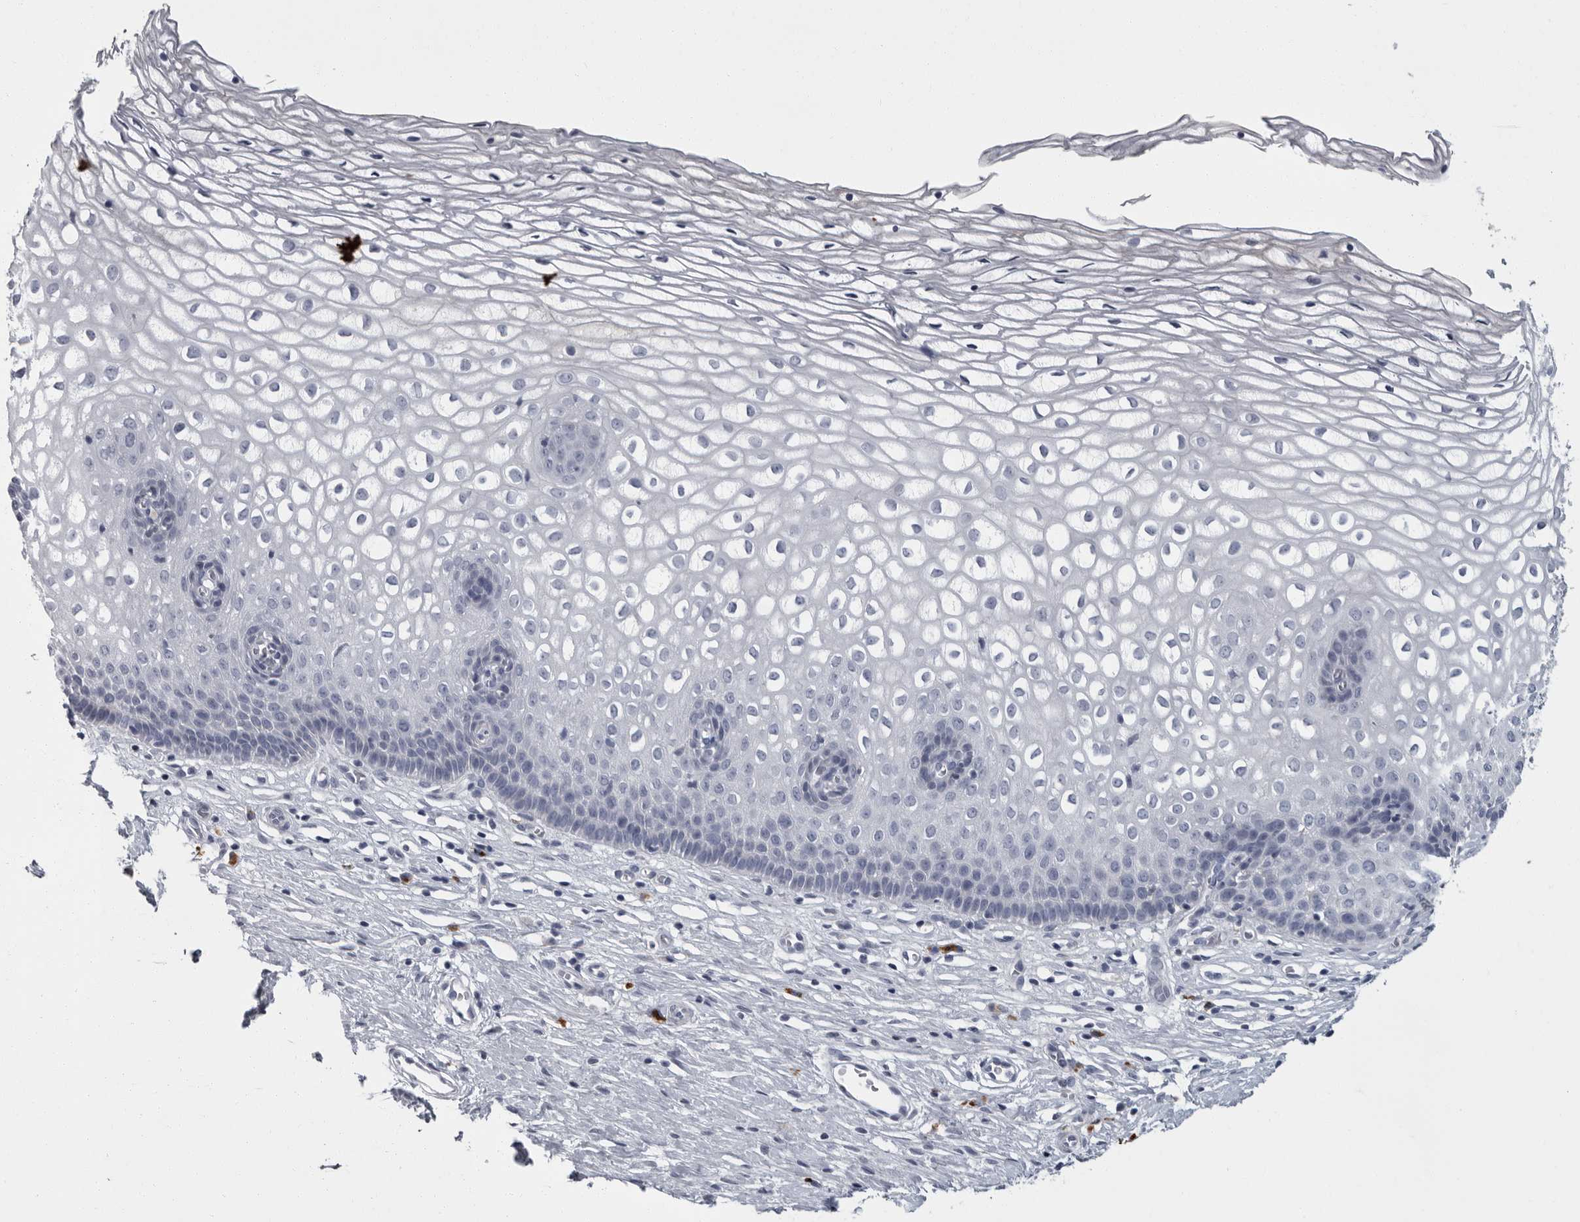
{"staining": {"intensity": "weak", "quantity": ">75%", "location": "cytoplasmic/membranous"}, "tissue": "cervix", "cell_type": "Glandular cells", "image_type": "normal", "snomed": [{"axis": "morphology", "description": "Normal tissue, NOS"}, {"axis": "topography", "description": "Cervix"}], "caption": "DAB (3,3'-diaminobenzidine) immunohistochemical staining of normal cervix shows weak cytoplasmic/membranous protein positivity in approximately >75% of glandular cells.", "gene": "SLC25A39", "patient": {"sex": "female", "age": 27}}